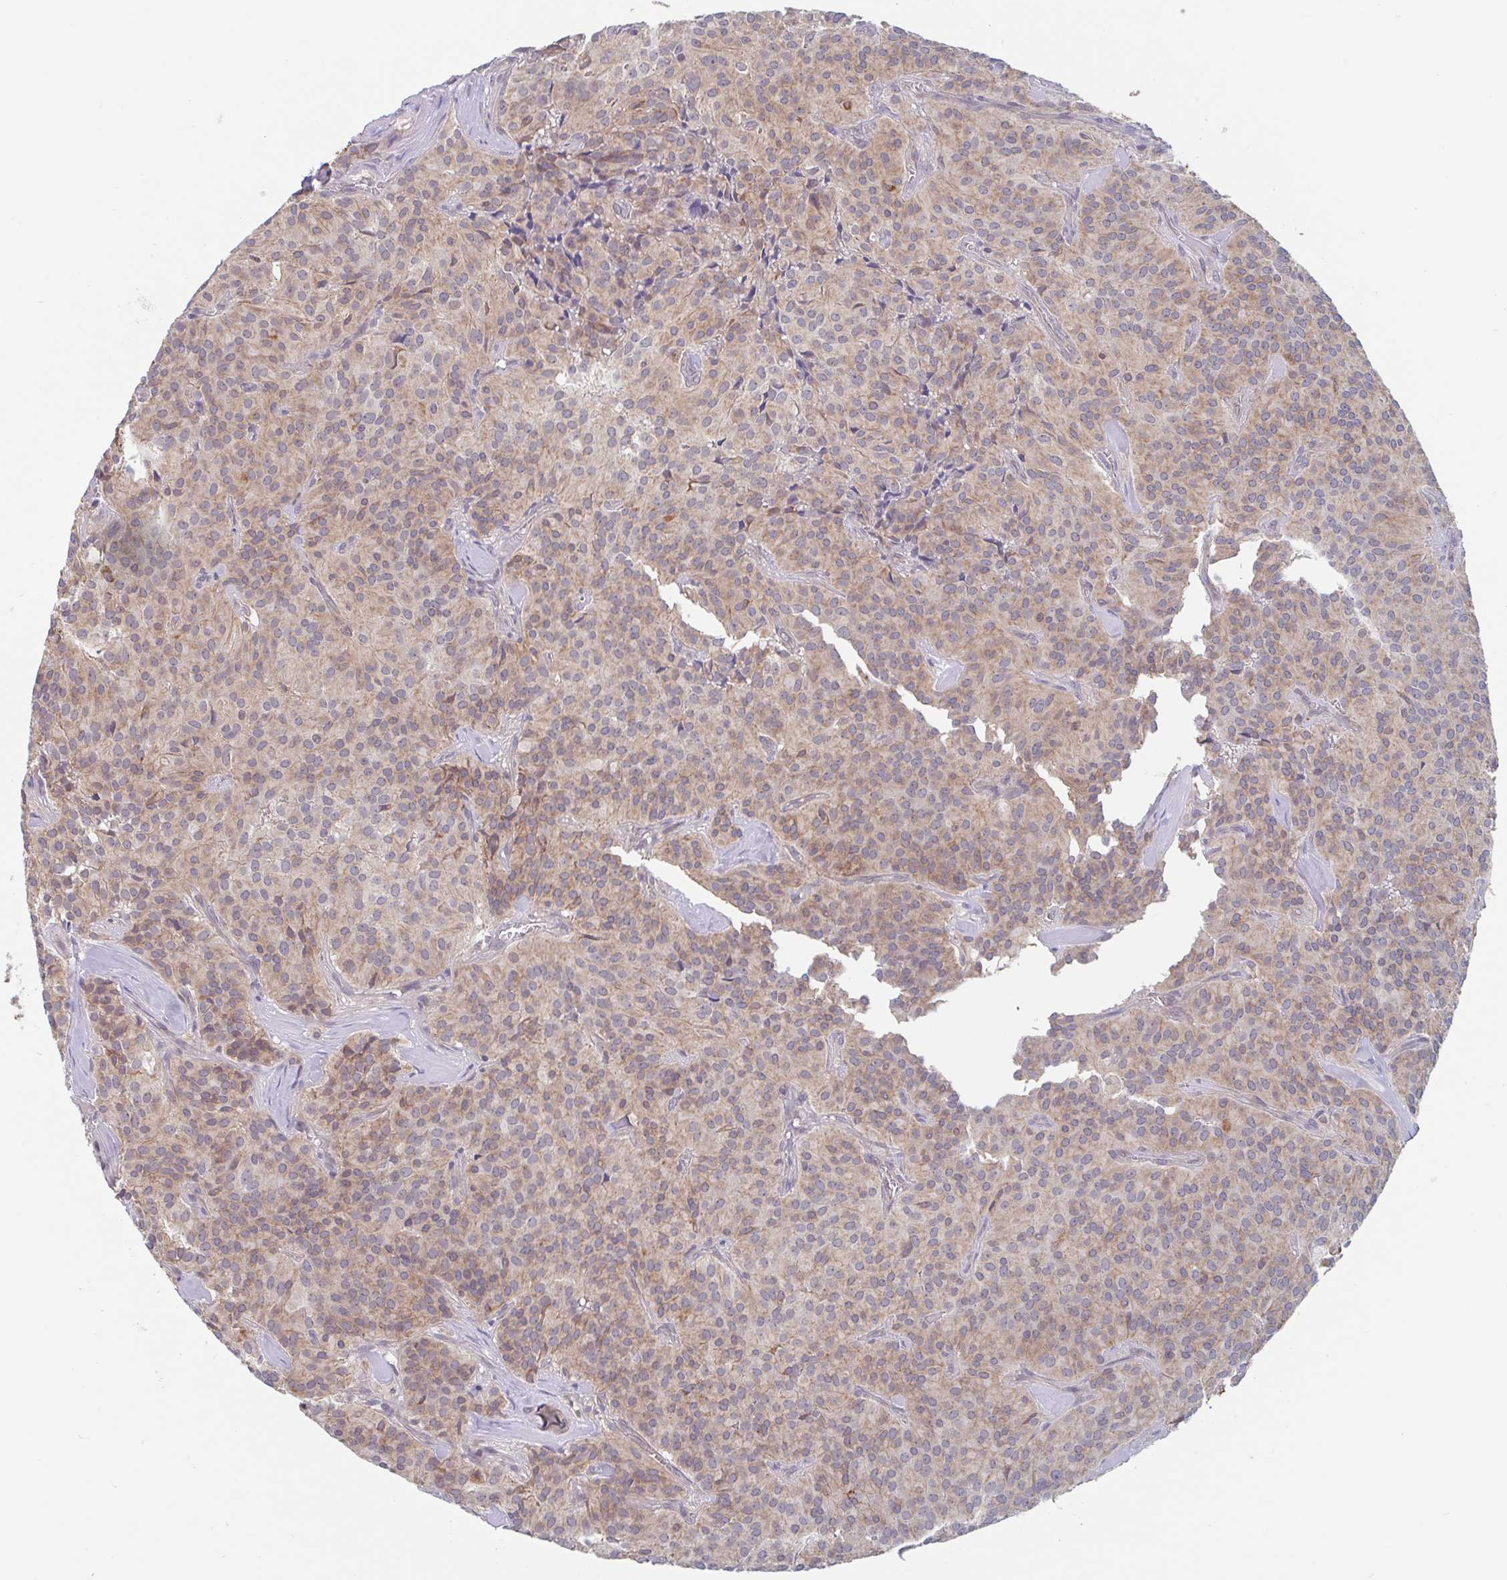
{"staining": {"intensity": "weak", "quantity": "25%-75%", "location": "cytoplasmic/membranous"}, "tissue": "glioma", "cell_type": "Tumor cells", "image_type": "cancer", "snomed": [{"axis": "morphology", "description": "Glioma, malignant, Low grade"}, {"axis": "topography", "description": "Brain"}], "caption": "This is a histology image of IHC staining of glioma, which shows weak staining in the cytoplasmic/membranous of tumor cells.", "gene": "SURF1", "patient": {"sex": "male", "age": 42}}